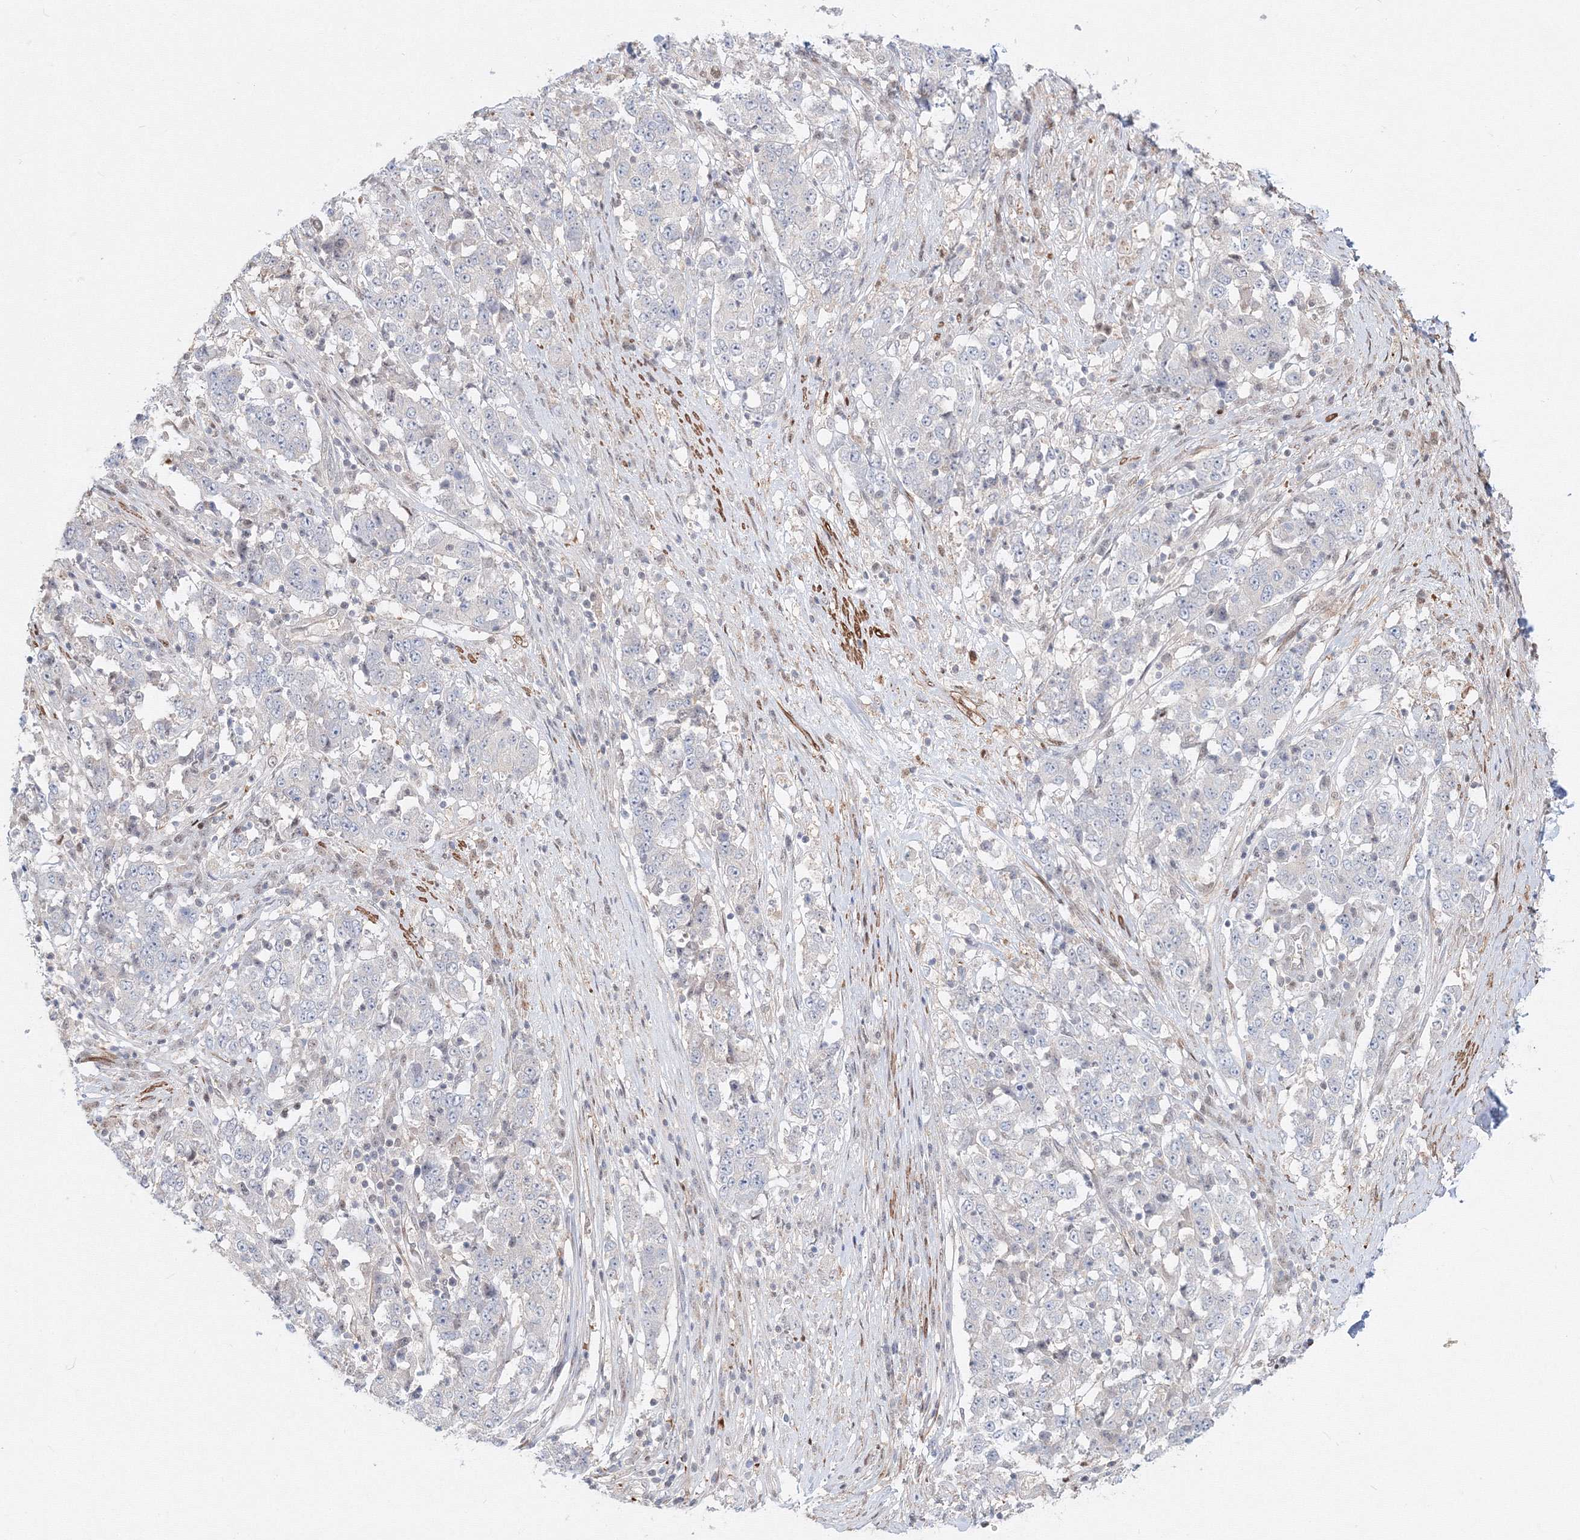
{"staining": {"intensity": "negative", "quantity": "none", "location": "none"}, "tissue": "stomach cancer", "cell_type": "Tumor cells", "image_type": "cancer", "snomed": [{"axis": "morphology", "description": "Adenocarcinoma, NOS"}, {"axis": "topography", "description": "Stomach"}], "caption": "This is an immunohistochemistry (IHC) image of human stomach cancer (adenocarcinoma). There is no positivity in tumor cells.", "gene": "ARHGAP21", "patient": {"sex": "male", "age": 59}}